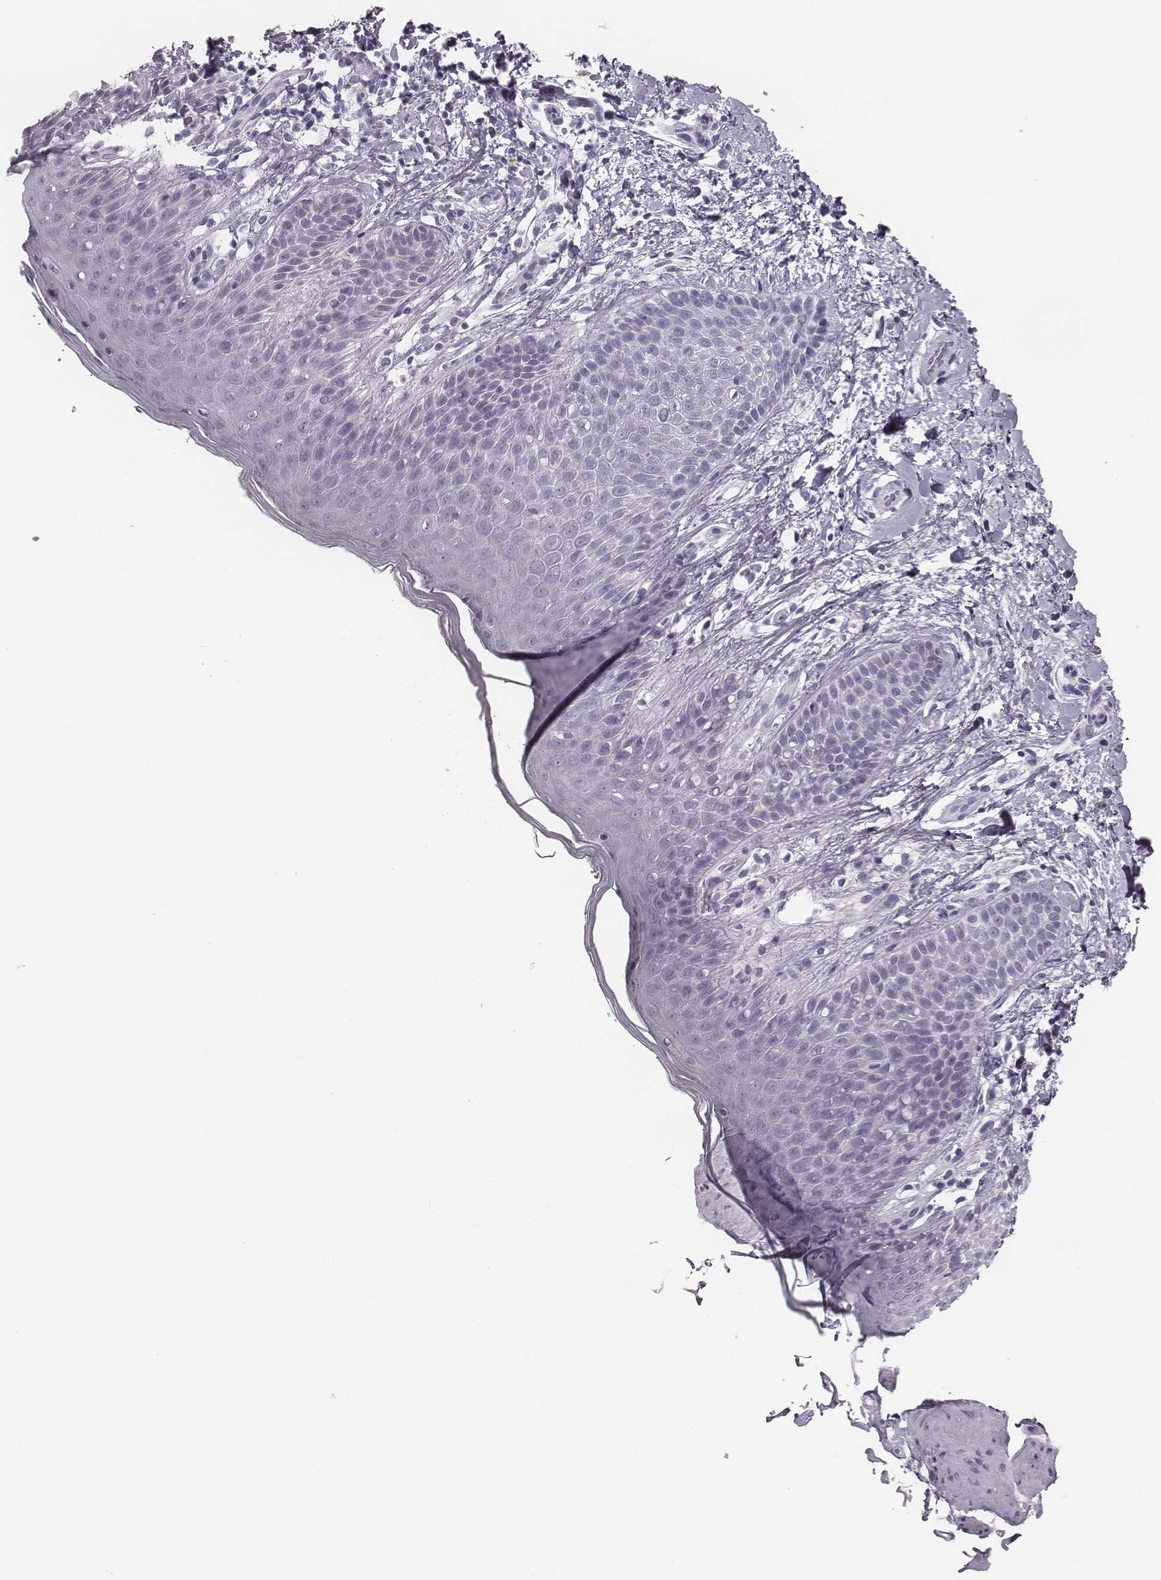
{"staining": {"intensity": "negative", "quantity": "none", "location": "none"}, "tissue": "skin", "cell_type": "Epidermal cells", "image_type": "normal", "snomed": [{"axis": "morphology", "description": "Normal tissue, NOS"}, {"axis": "topography", "description": "Anal"}], "caption": "This is a photomicrograph of IHC staining of benign skin, which shows no positivity in epidermal cells. Nuclei are stained in blue.", "gene": "CSH1", "patient": {"sex": "male", "age": 36}}